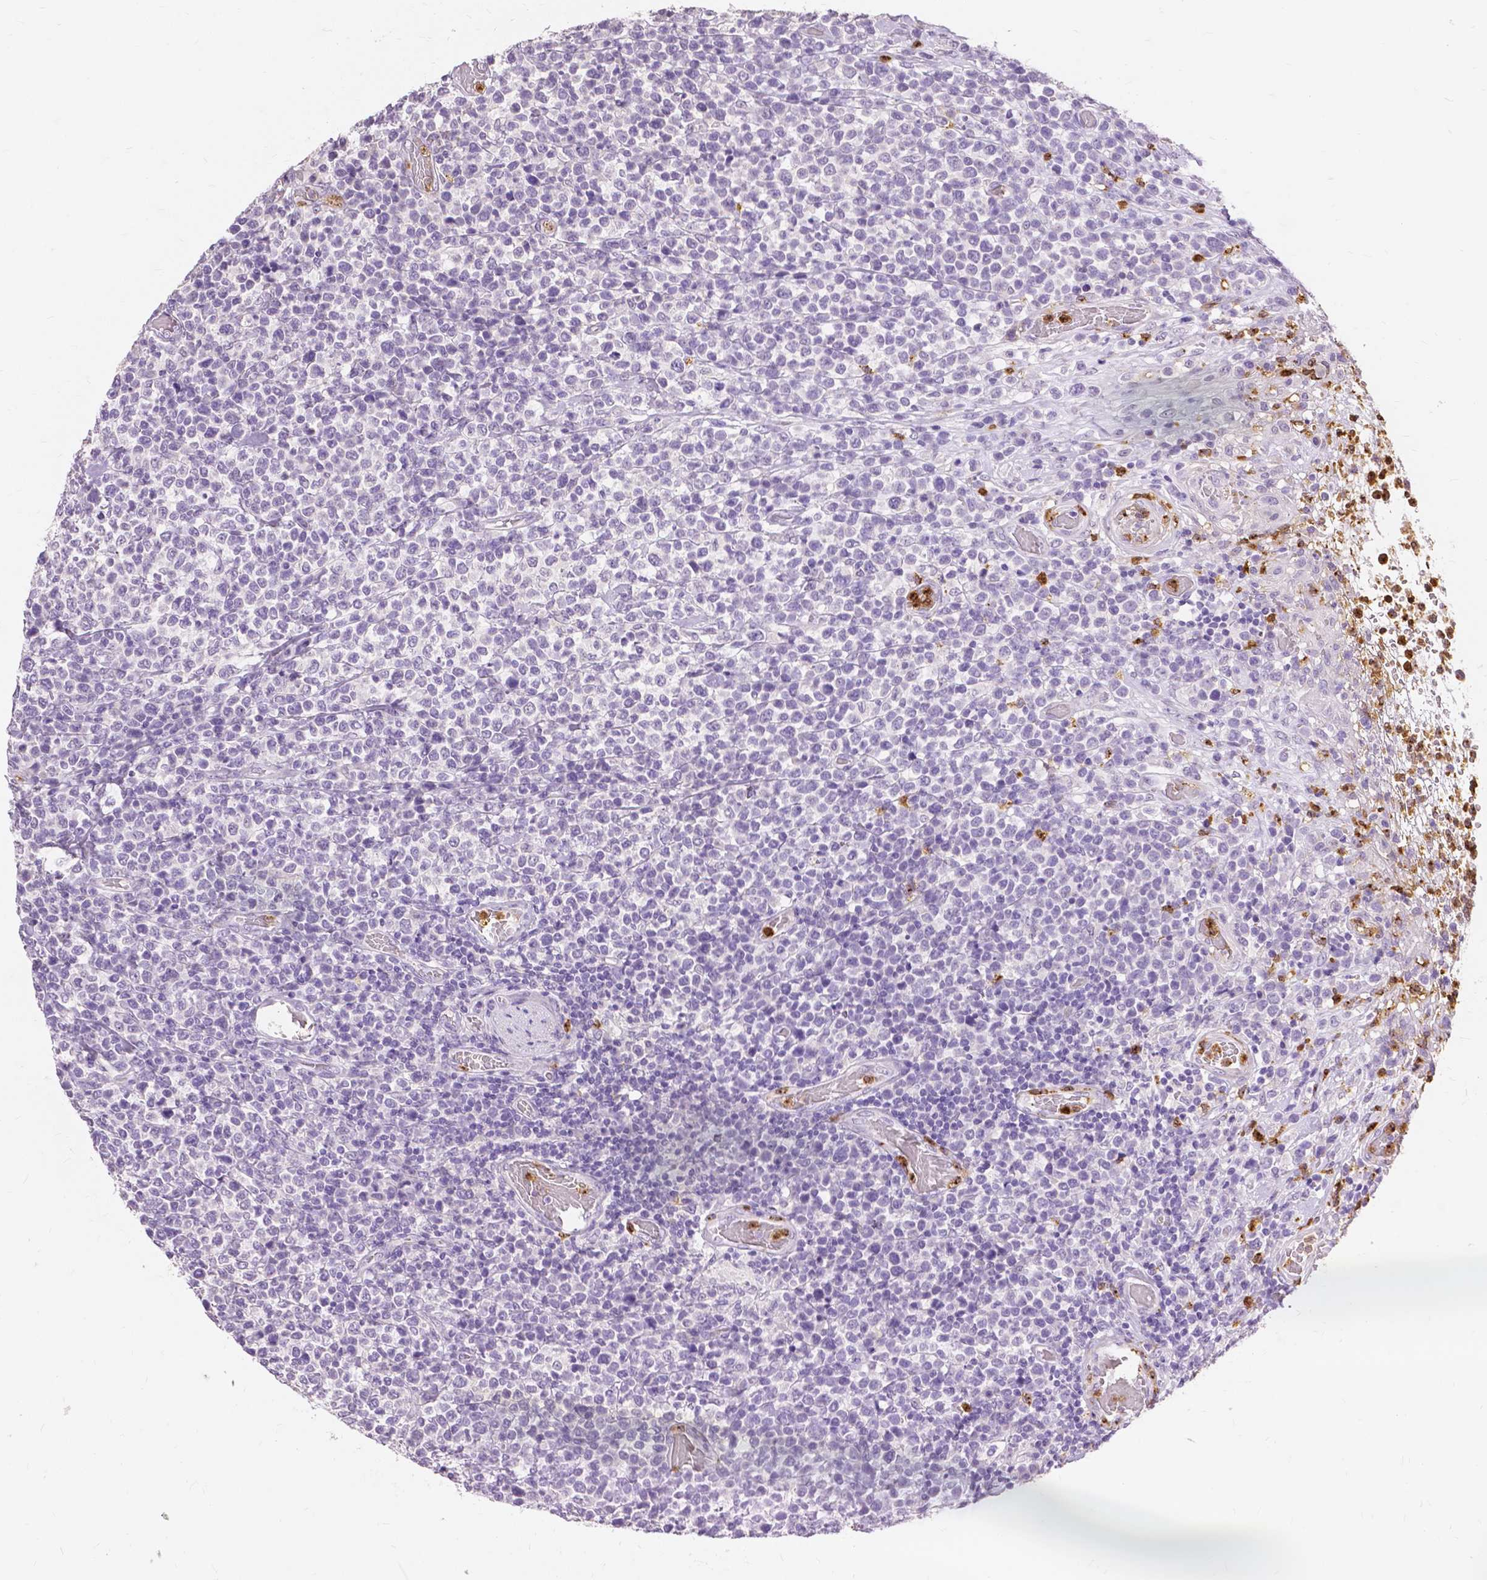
{"staining": {"intensity": "negative", "quantity": "none", "location": "none"}, "tissue": "lymphoma", "cell_type": "Tumor cells", "image_type": "cancer", "snomed": [{"axis": "morphology", "description": "Malignant lymphoma, non-Hodgkin's type, High grade"}, {"axis": "topography", "description": "Soft tissue"}], "caption": "Immunohistochemistry (IHC) histopathology image of human lymphoma stained for a protein (brown), which reveals no positivity in tumor cells.", "gene": "CXCR2", "patient": {"sex": "female", "age": 56}}